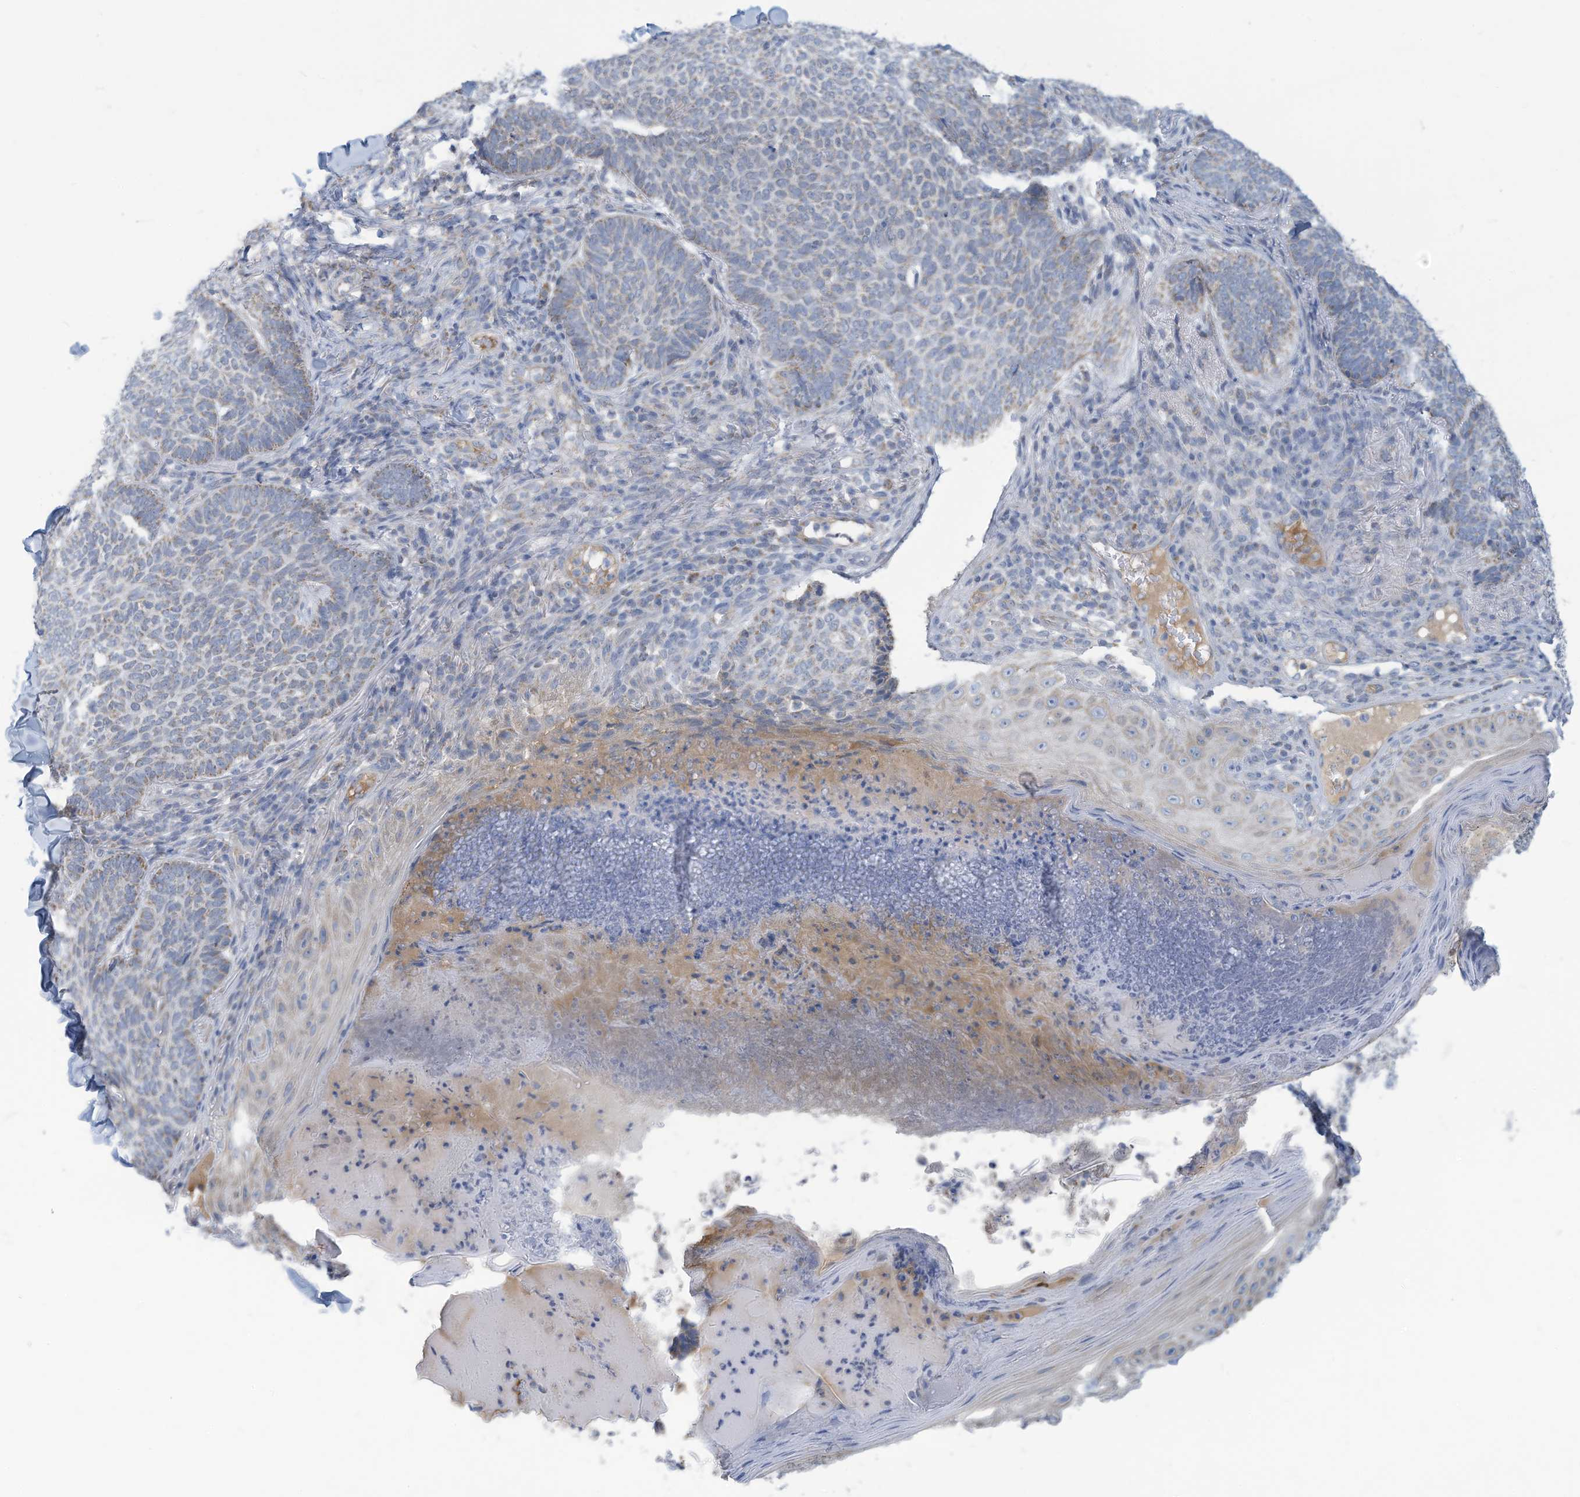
{"staining": {"intensity": "weak", "quantity": "<25%", "location": "cytoplasmic/membranous"}, "tissue": "skin cancer", "cell_type": "Tumor cells", "image_type": "cancer", "snomed": [{"axis": "morphology", "description": "Normal tissue, NOS"}, {"axis": "morphology", "description": "Basal cell carcinoma"}, {"axis": "topography", "description": "Skin"}], "caption": "The image demonstrates no significant expression in tumor cells of skin basal cell carcinoma.", "gene": "NLN", "patient": {"sex": "male", "age": 50}}